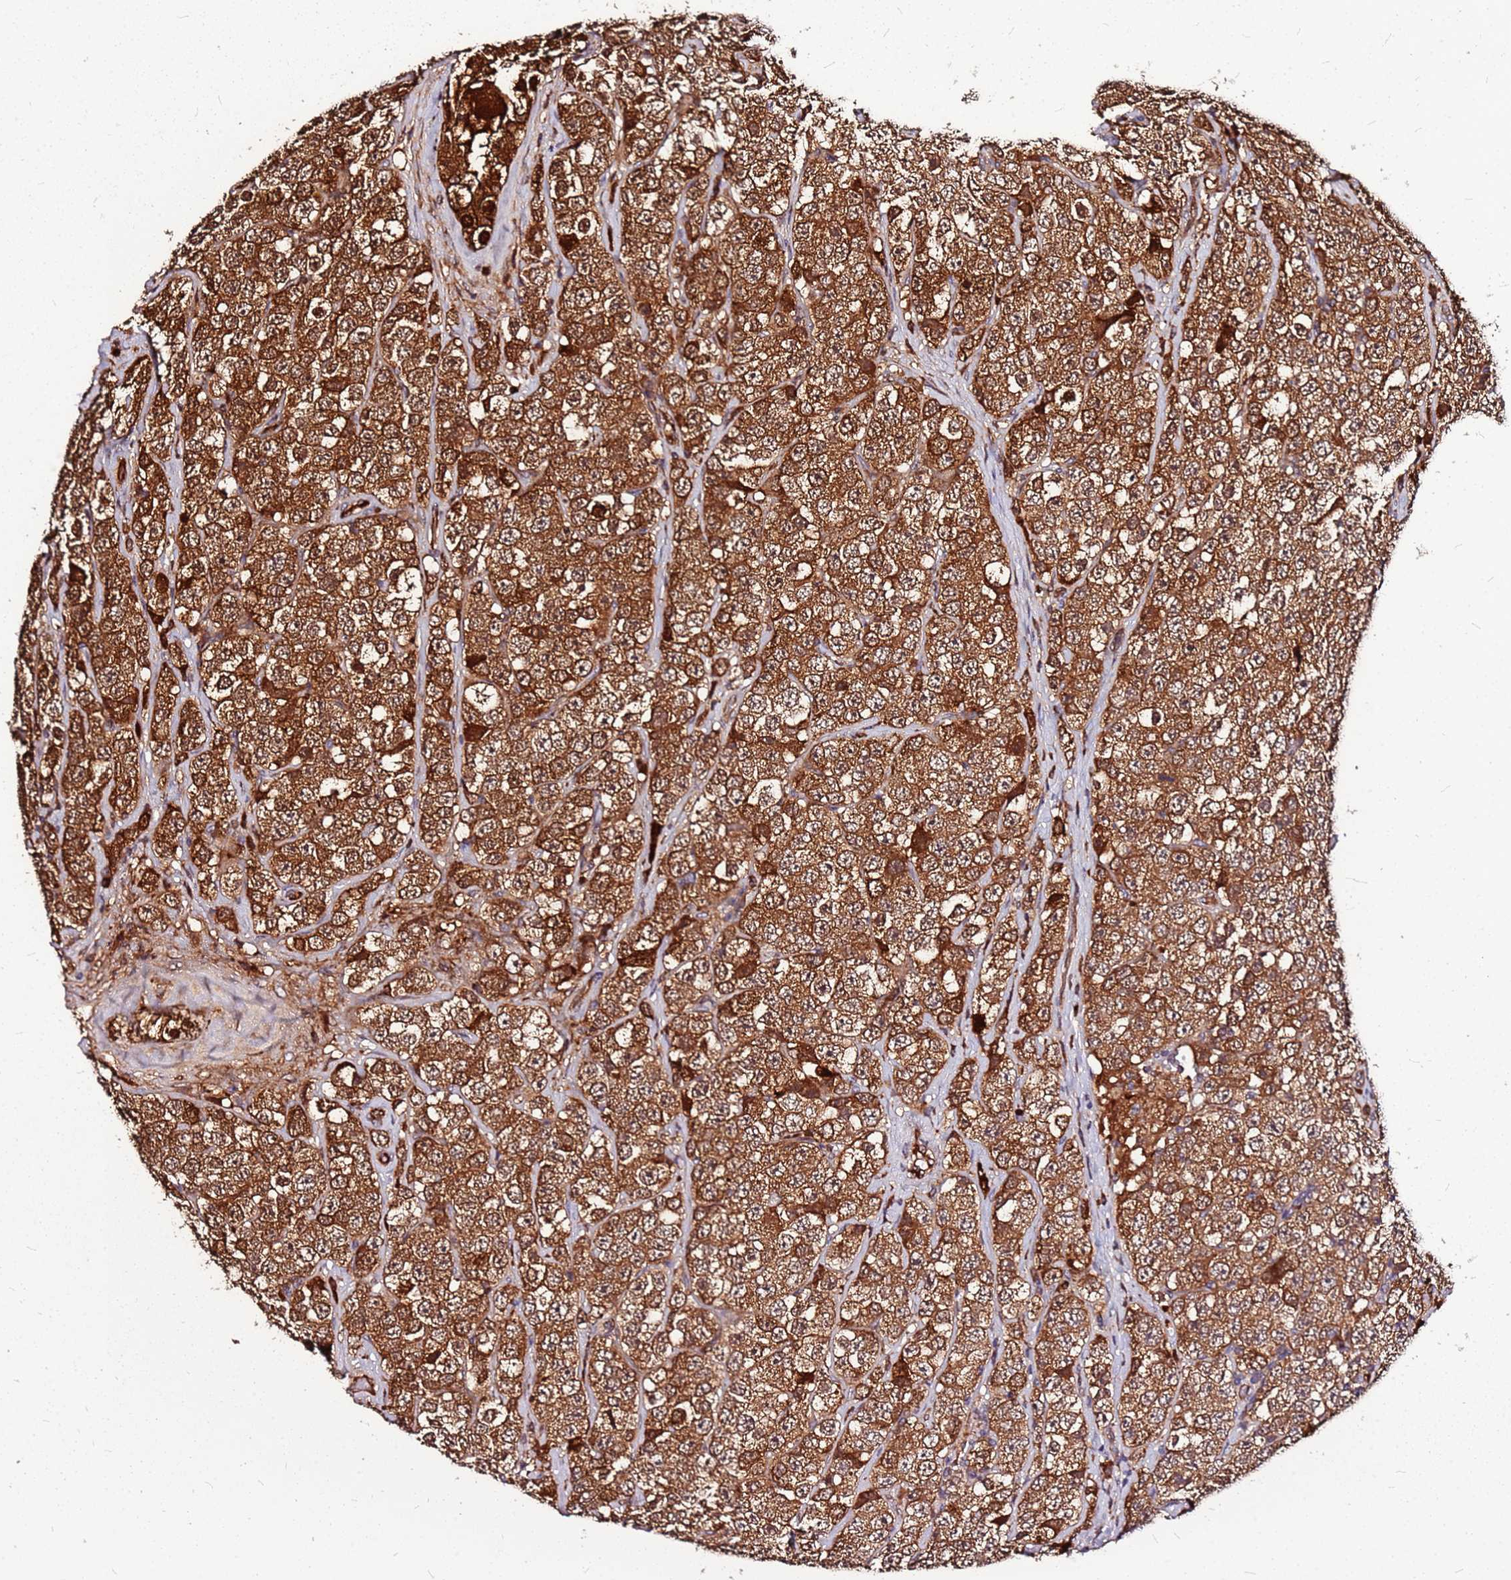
{"staining": {"intensity": "strong", "quantity": ">75%", "location": "cytoplasmic/membranous"}, "tissue": "testis cancer", "cell_type": "Tumor cells", "image_type": "cancer", "snomed": [{"axis": "morphology", "description": "Seminoma, NOS"}, {"axis": "topography", "description": "Testis"}], "caption": "IHC micrograph of human testis seminoma stained for a protein (brown), which exhibits high levels of strong cytoplasmic/membranous staining in about >75% of tumor cells.", "gene": "LYPLAL1", "patient": {"sex": "male", "age": 28}}